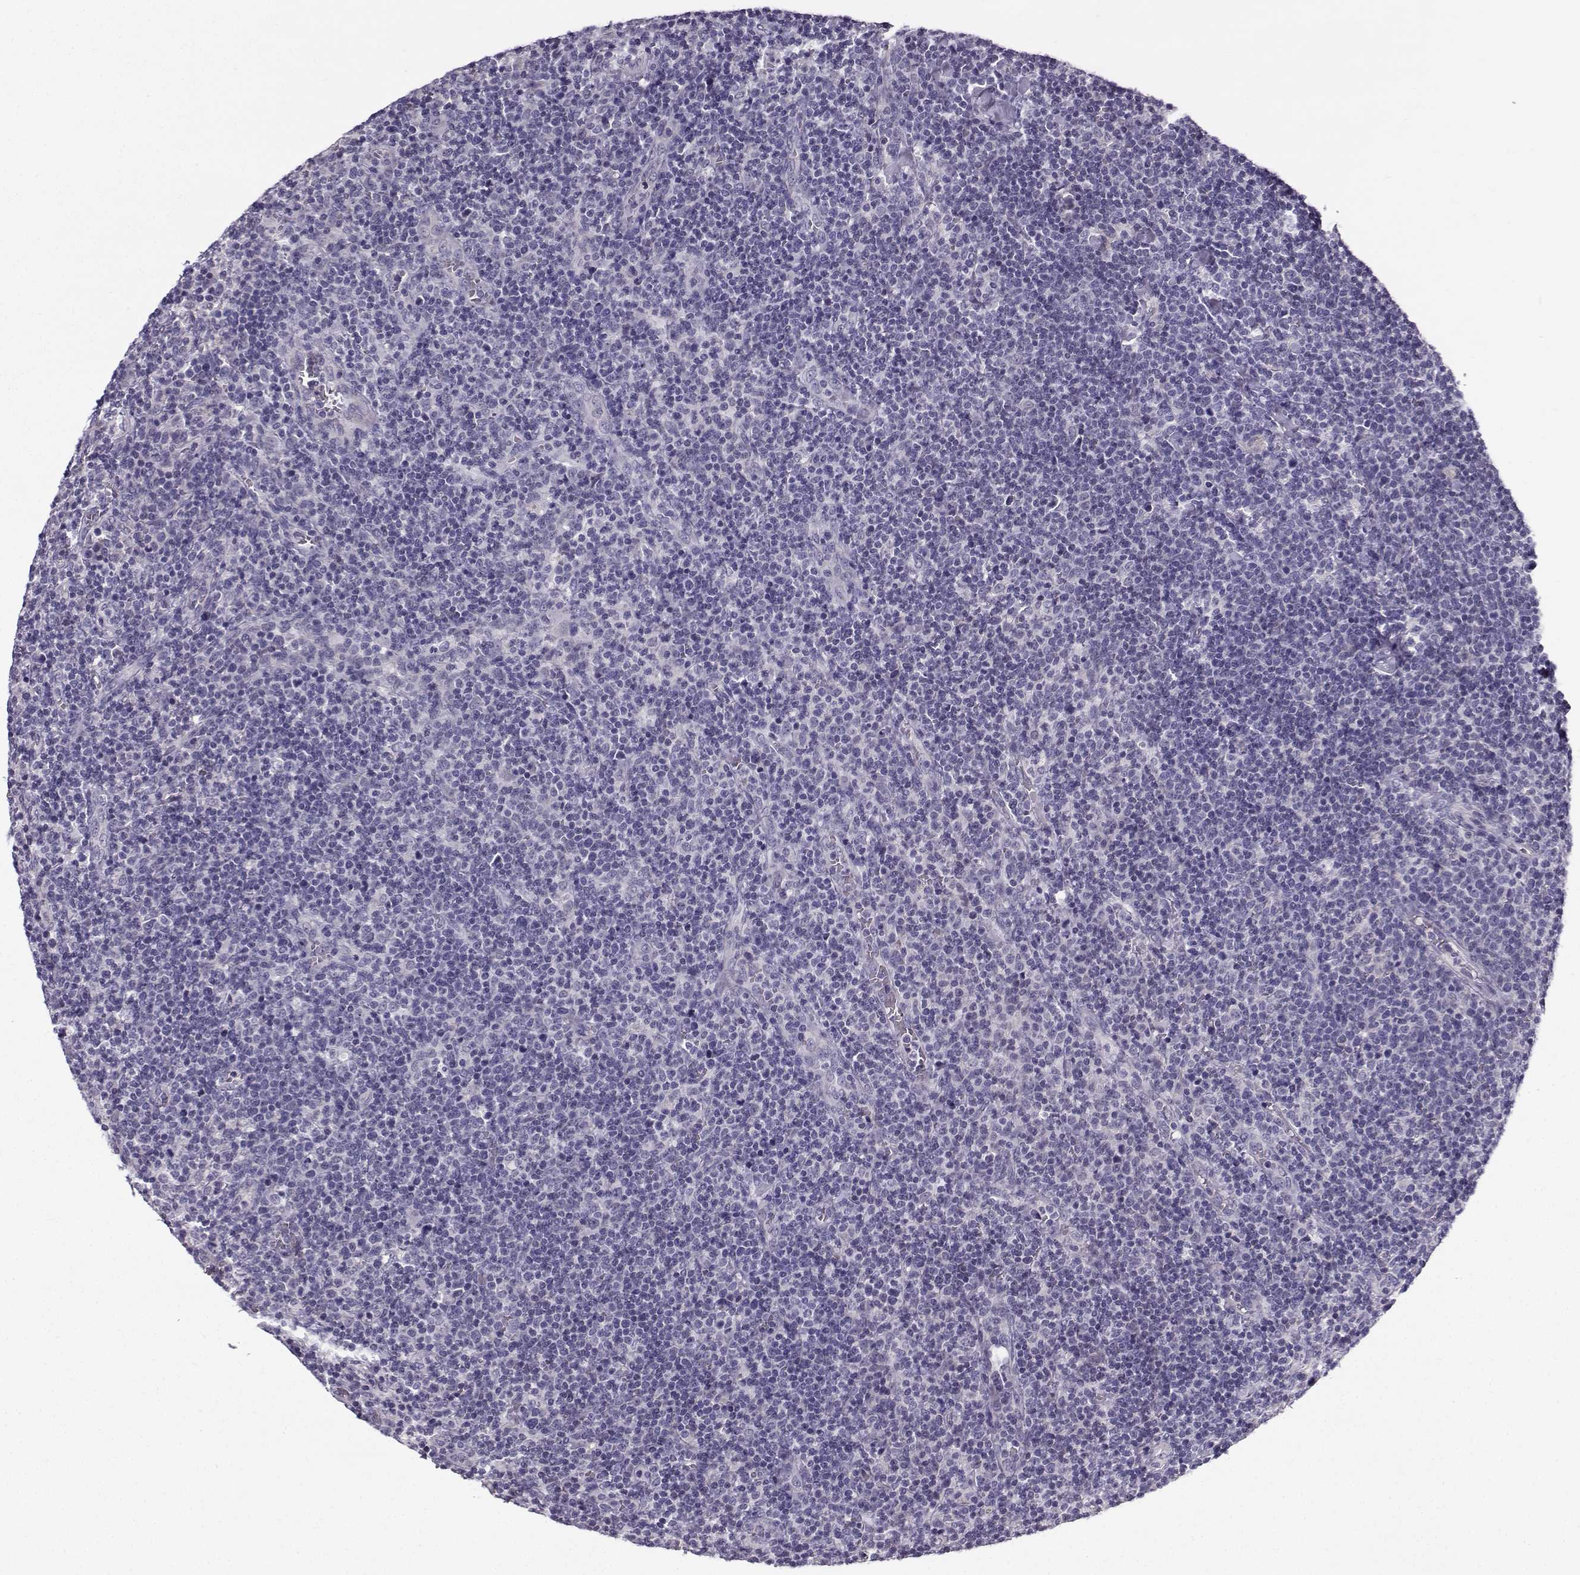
{"staining": {"intensity": "negative", "quantity": "none", "location": "none"}, "tissue": "lymphoma", "cell_type": "Tumor cells", "image_type": "cancer", "snomed": [{"axis": "morphology", "description": "Malignant lymphoma, non-Hodgkin's type, High grade"}, {"axis": "topography", "description": "Lymph node"}], "caption": "This is an IHC image of lymphoma. There is no staining in tumor cells.", "gene": "TSPYL5", "patient": {"sex": "male", "age": 61}}